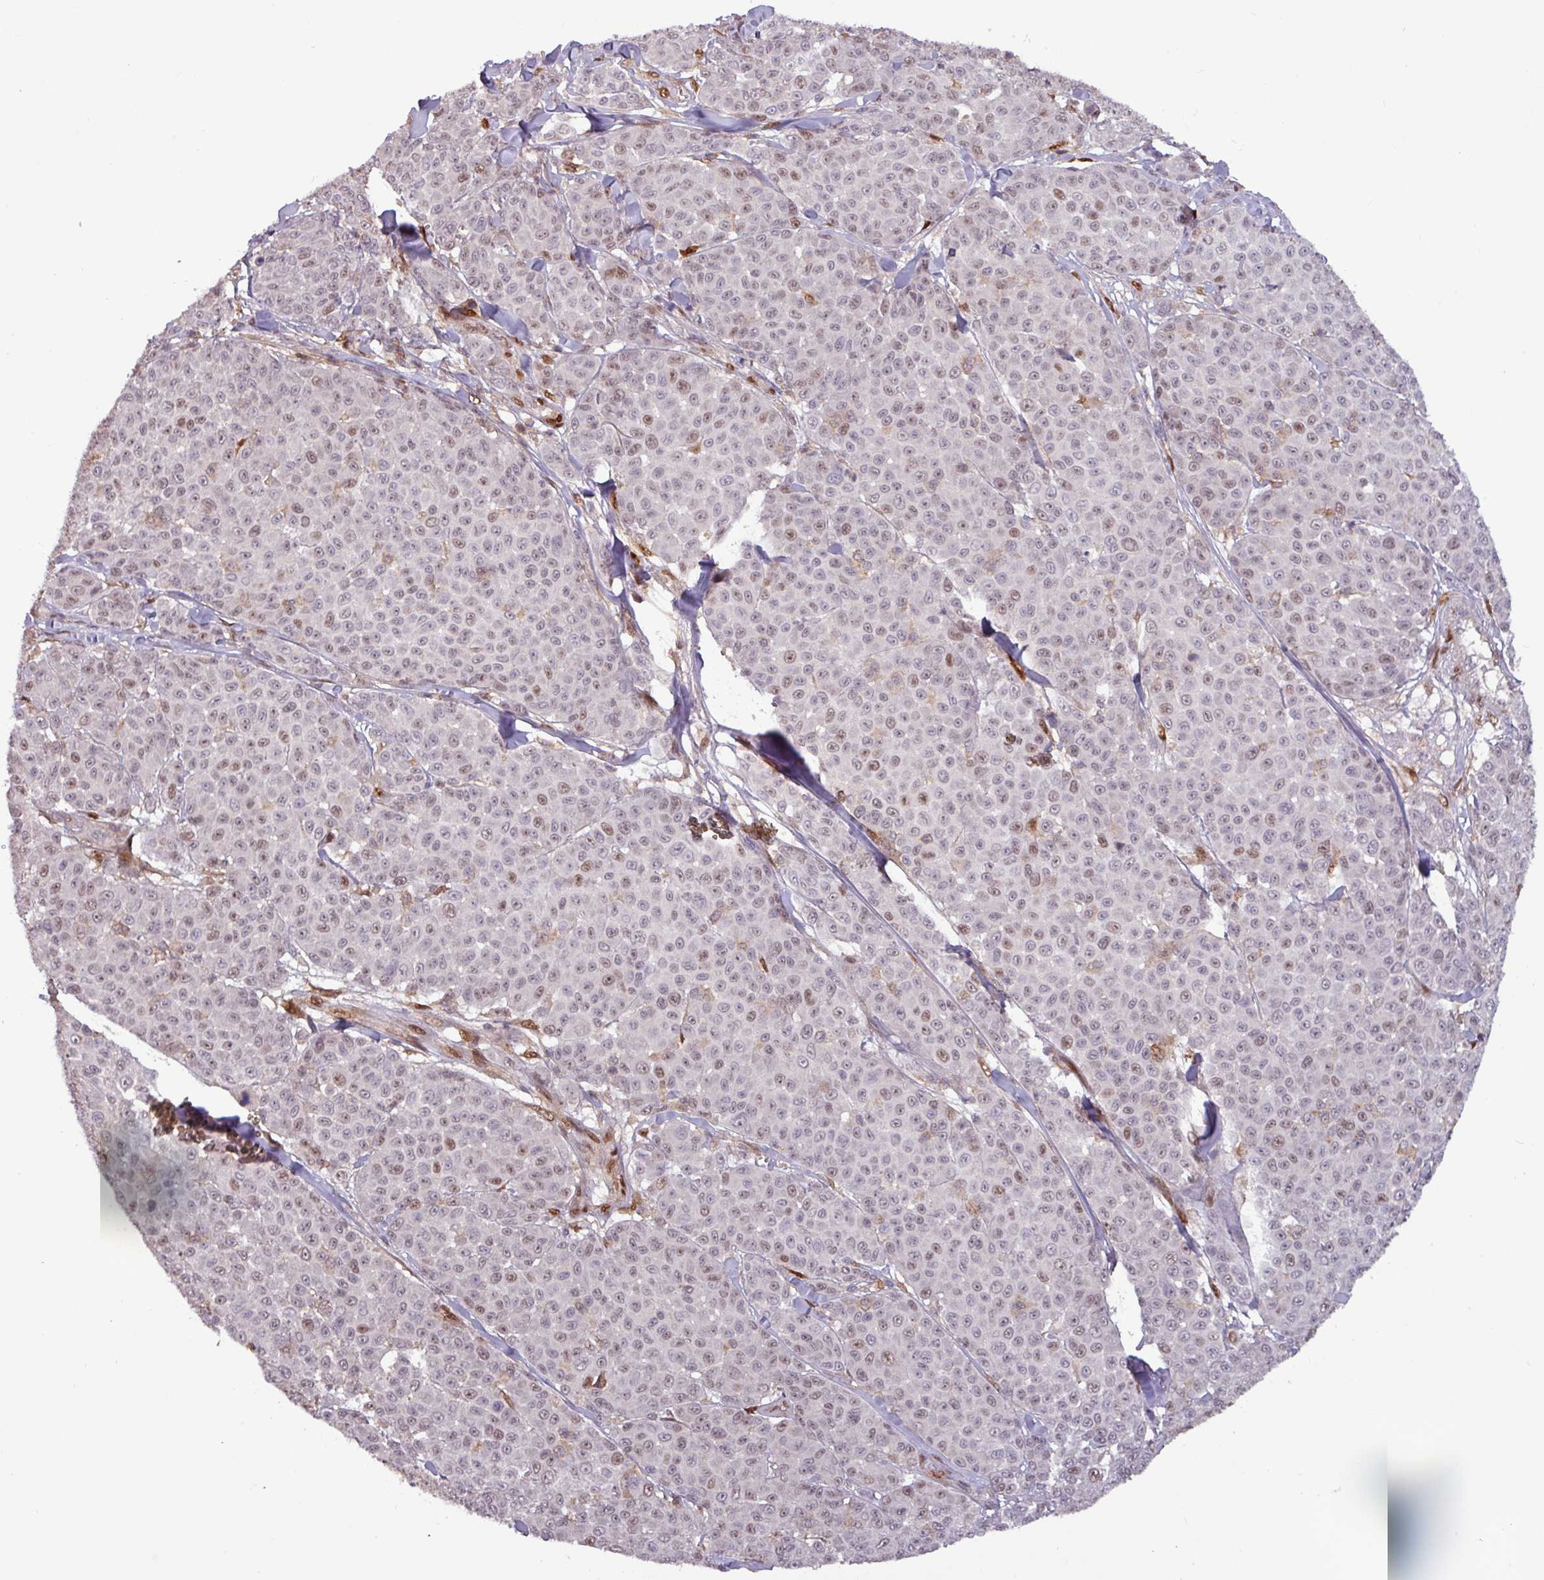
{"staining": {"intensity": "weak", "quantity": "25%-75%", "location": "nuclear"}, "tissue": "melanoma", "cell_type": "Tumor cells", "image_type": "cancer", "snomed": [{"axis": "morphology", "description": "Malignant melanoma, NOS"}, {"axis": "topography", "description": "Skin"}], "caption": "The image demonstrates immunohistochemical staining of melanoma. There is weak nuclear expression is seen in approximately 25%-75% of tumor cells.", "gene": "PRRX1", "patient": {"sex": "male", "age": 46}}